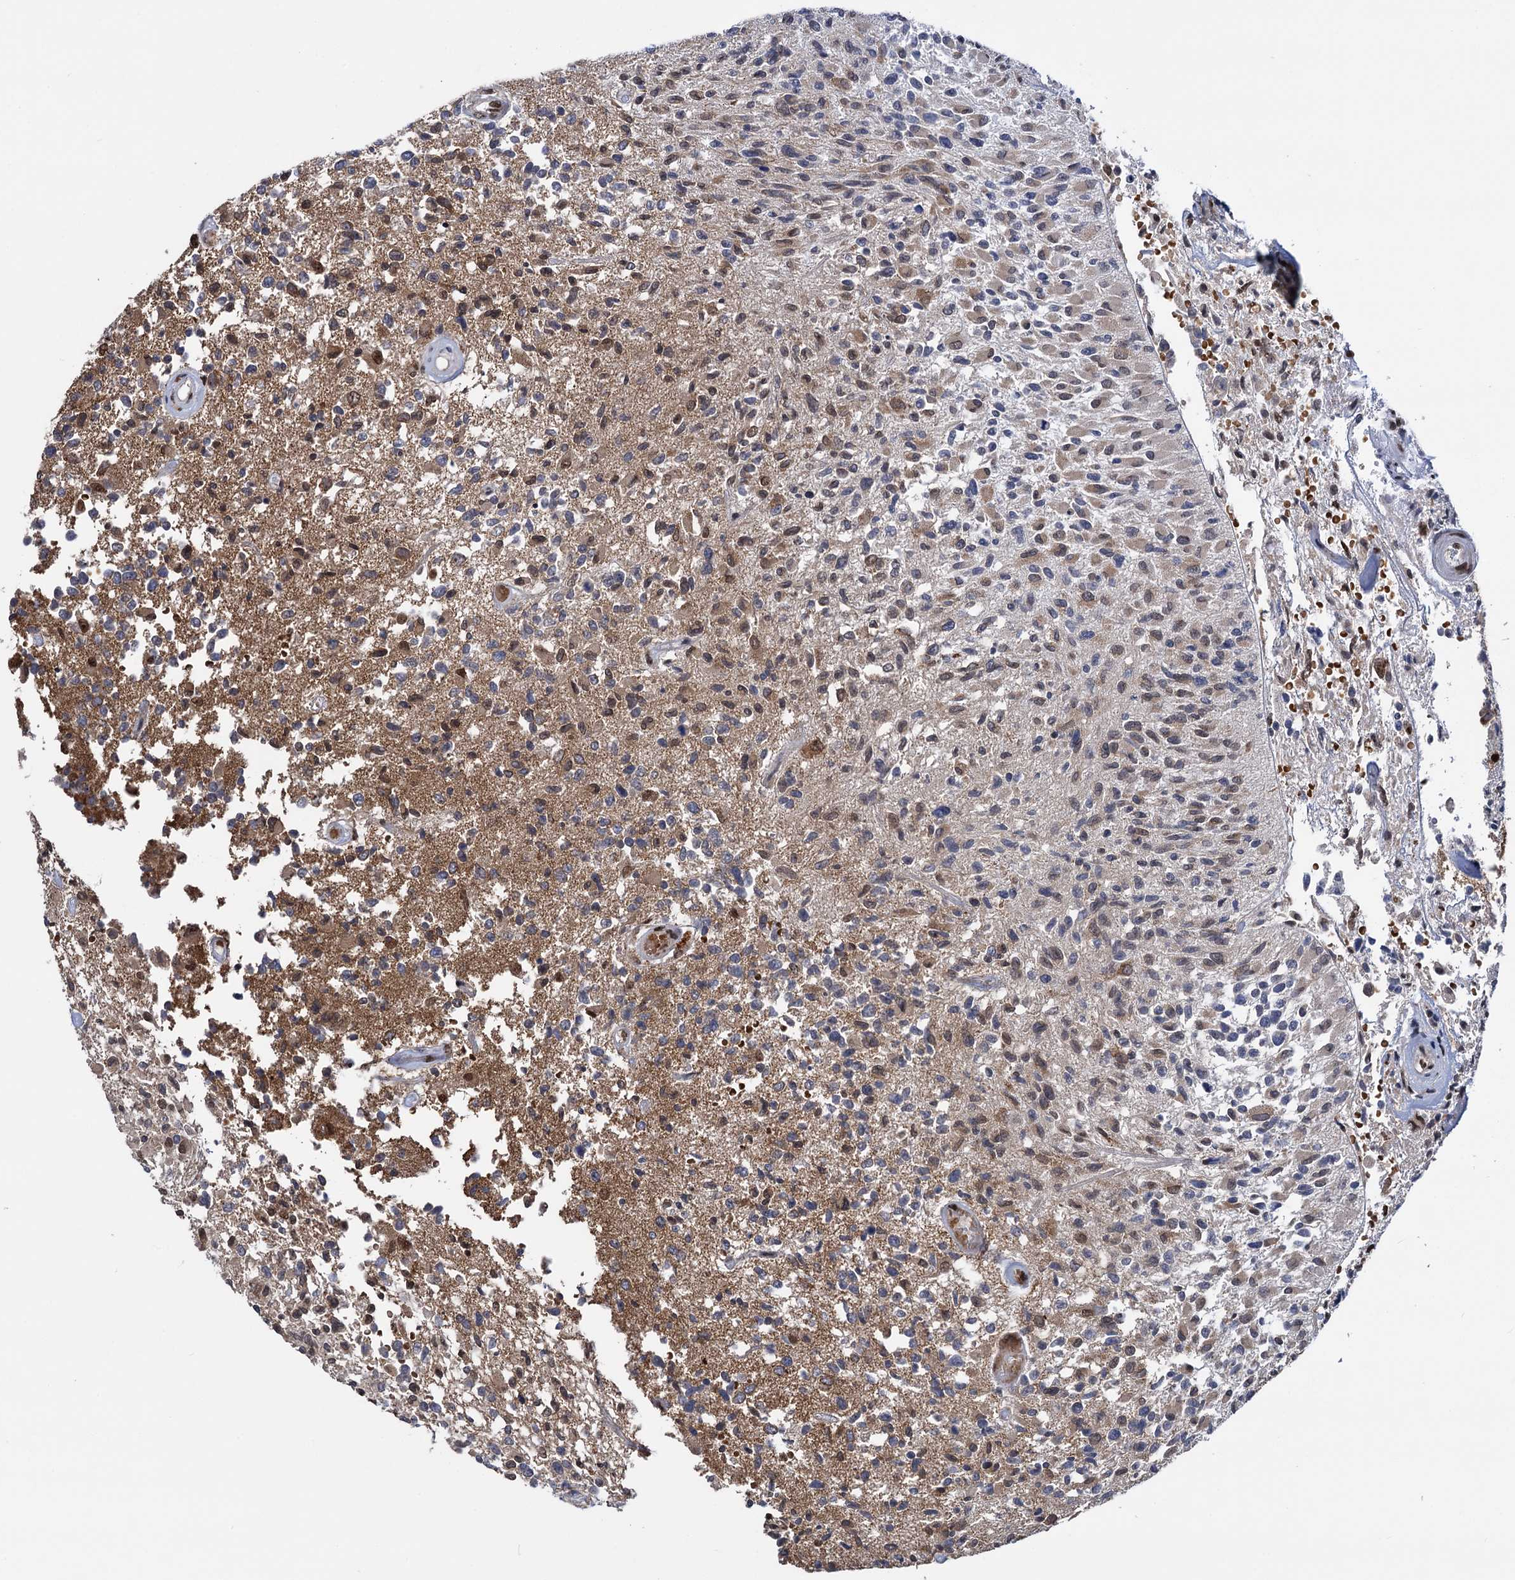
{"staining": {"intensity": "moderate", "quantity": "<25%", "location": "cytoplasmic/membranous,nuclear"}, "tissue": "glioma", "cell_type": "Tumor cells", "image_type": "cancer", "snomed": [{"axis": "morphology", "description": "Glioma, malignant, High grade"}, {"axis": "morphology", "description": "Glioblastoma, NOS"}, {"axis": "topography", "description": "Brain"}], "caption": "Protein analysis of glioma tissue exhibits moderate cytoplasmic/membranous and nuclear expression in about <25% of tumor cells.", "gene": "MESD", "patient": {"sex": "male", "age": 60}}